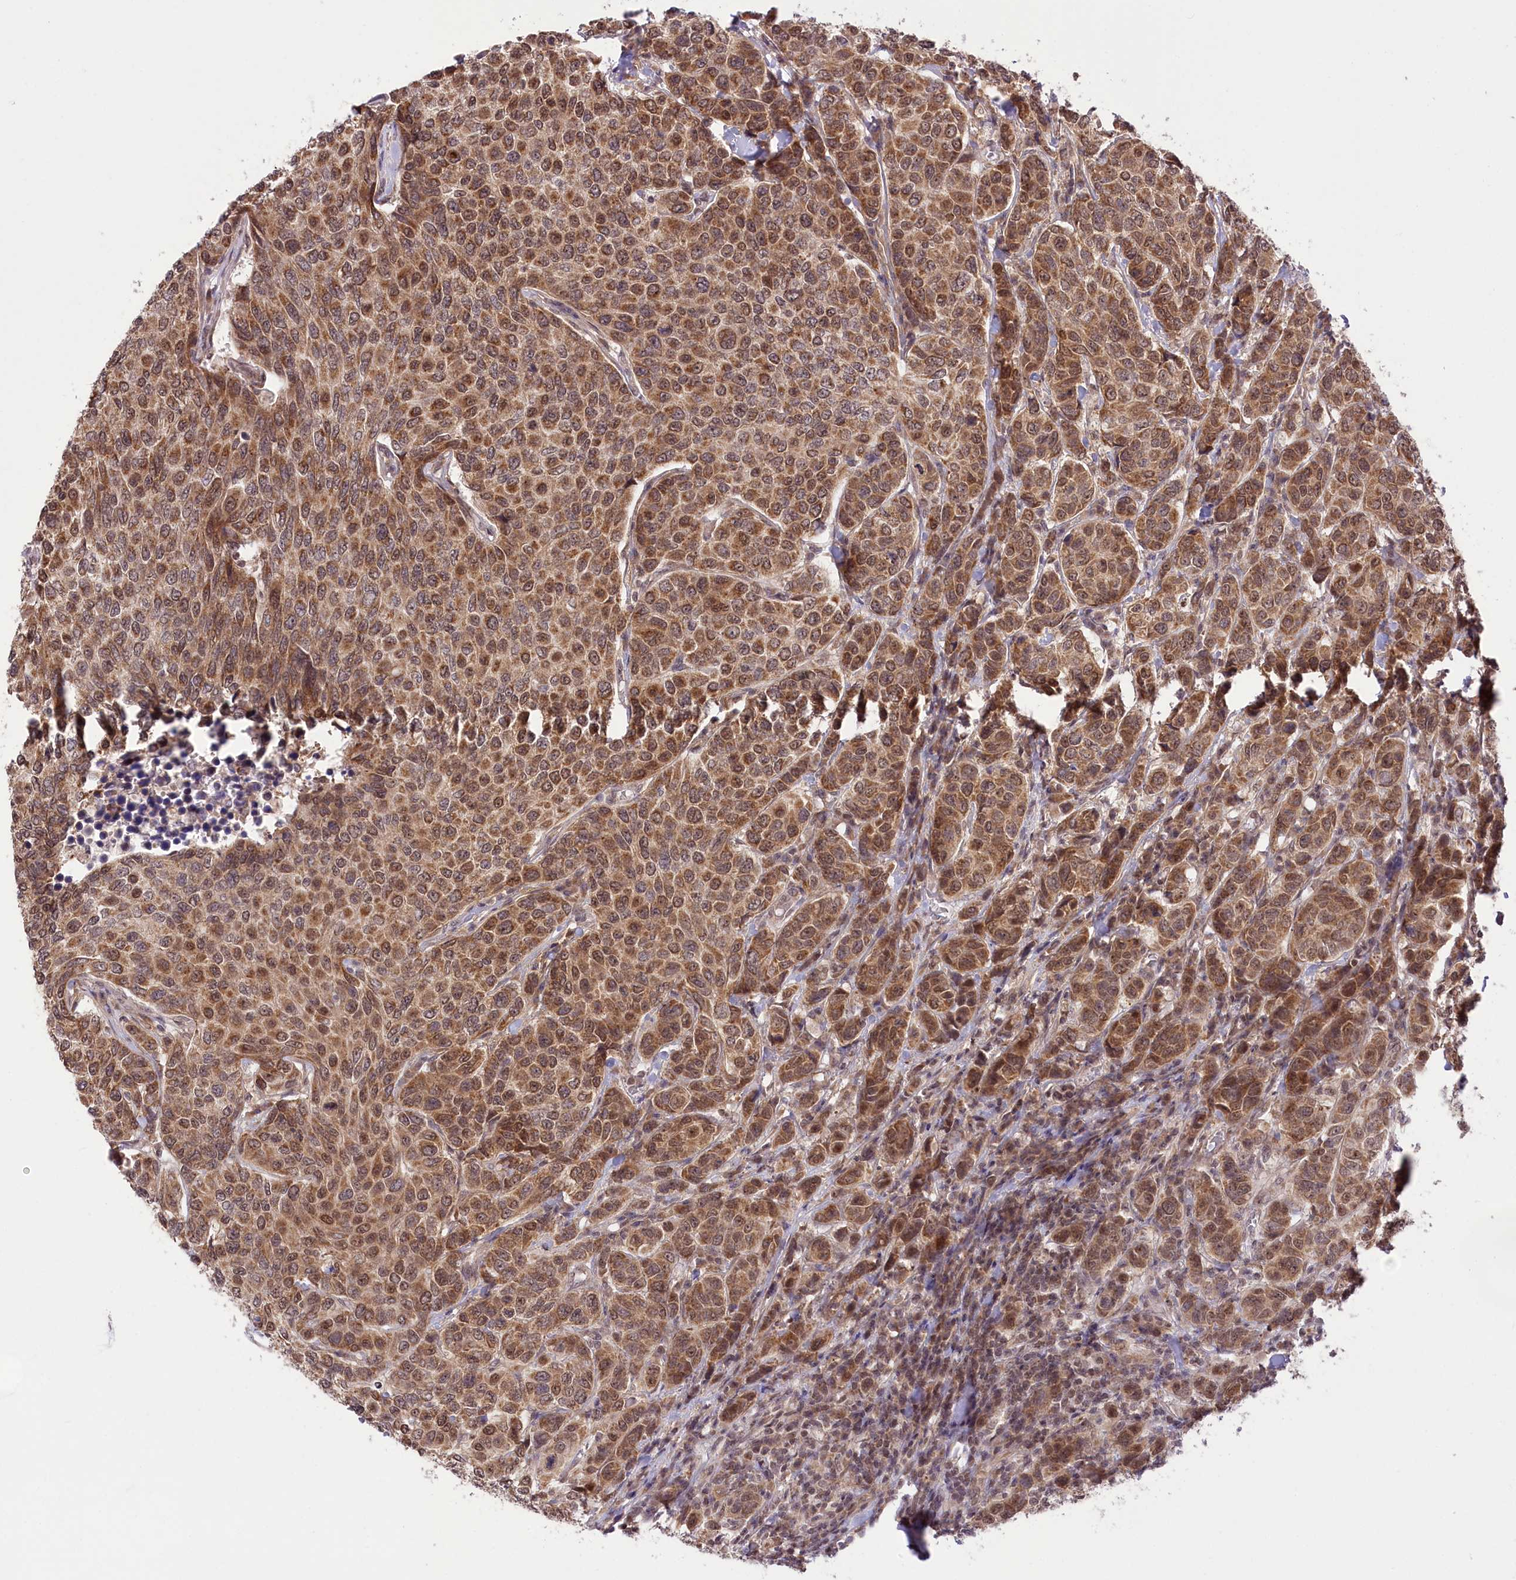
{"staining": {"intensity": "moderate", "quantity": ">75%", "location": "cytoplasmic/membranous,nuclear"}, "tissue": "breast cancer", "cell_type": "Tumor cells", "image_type": "cancer", "snomed": [{"axis": "morphology", "description": "Duct carcinoma"}, {"axis": "topography", "description": "Breast"}], "caption": "An immunohistochemistry micrograph of neoplastic tissue is shown. Protein staining in brown labels moderate cytoplasmic/membranous and nuclear positivity in breast intraductal carcinoma within tumor cells. (brown staining indicates protein expression, while blue staining denotes nuclei).", "gene": "ZMAT2", "patient": {"sex": "female", "age": 55}}